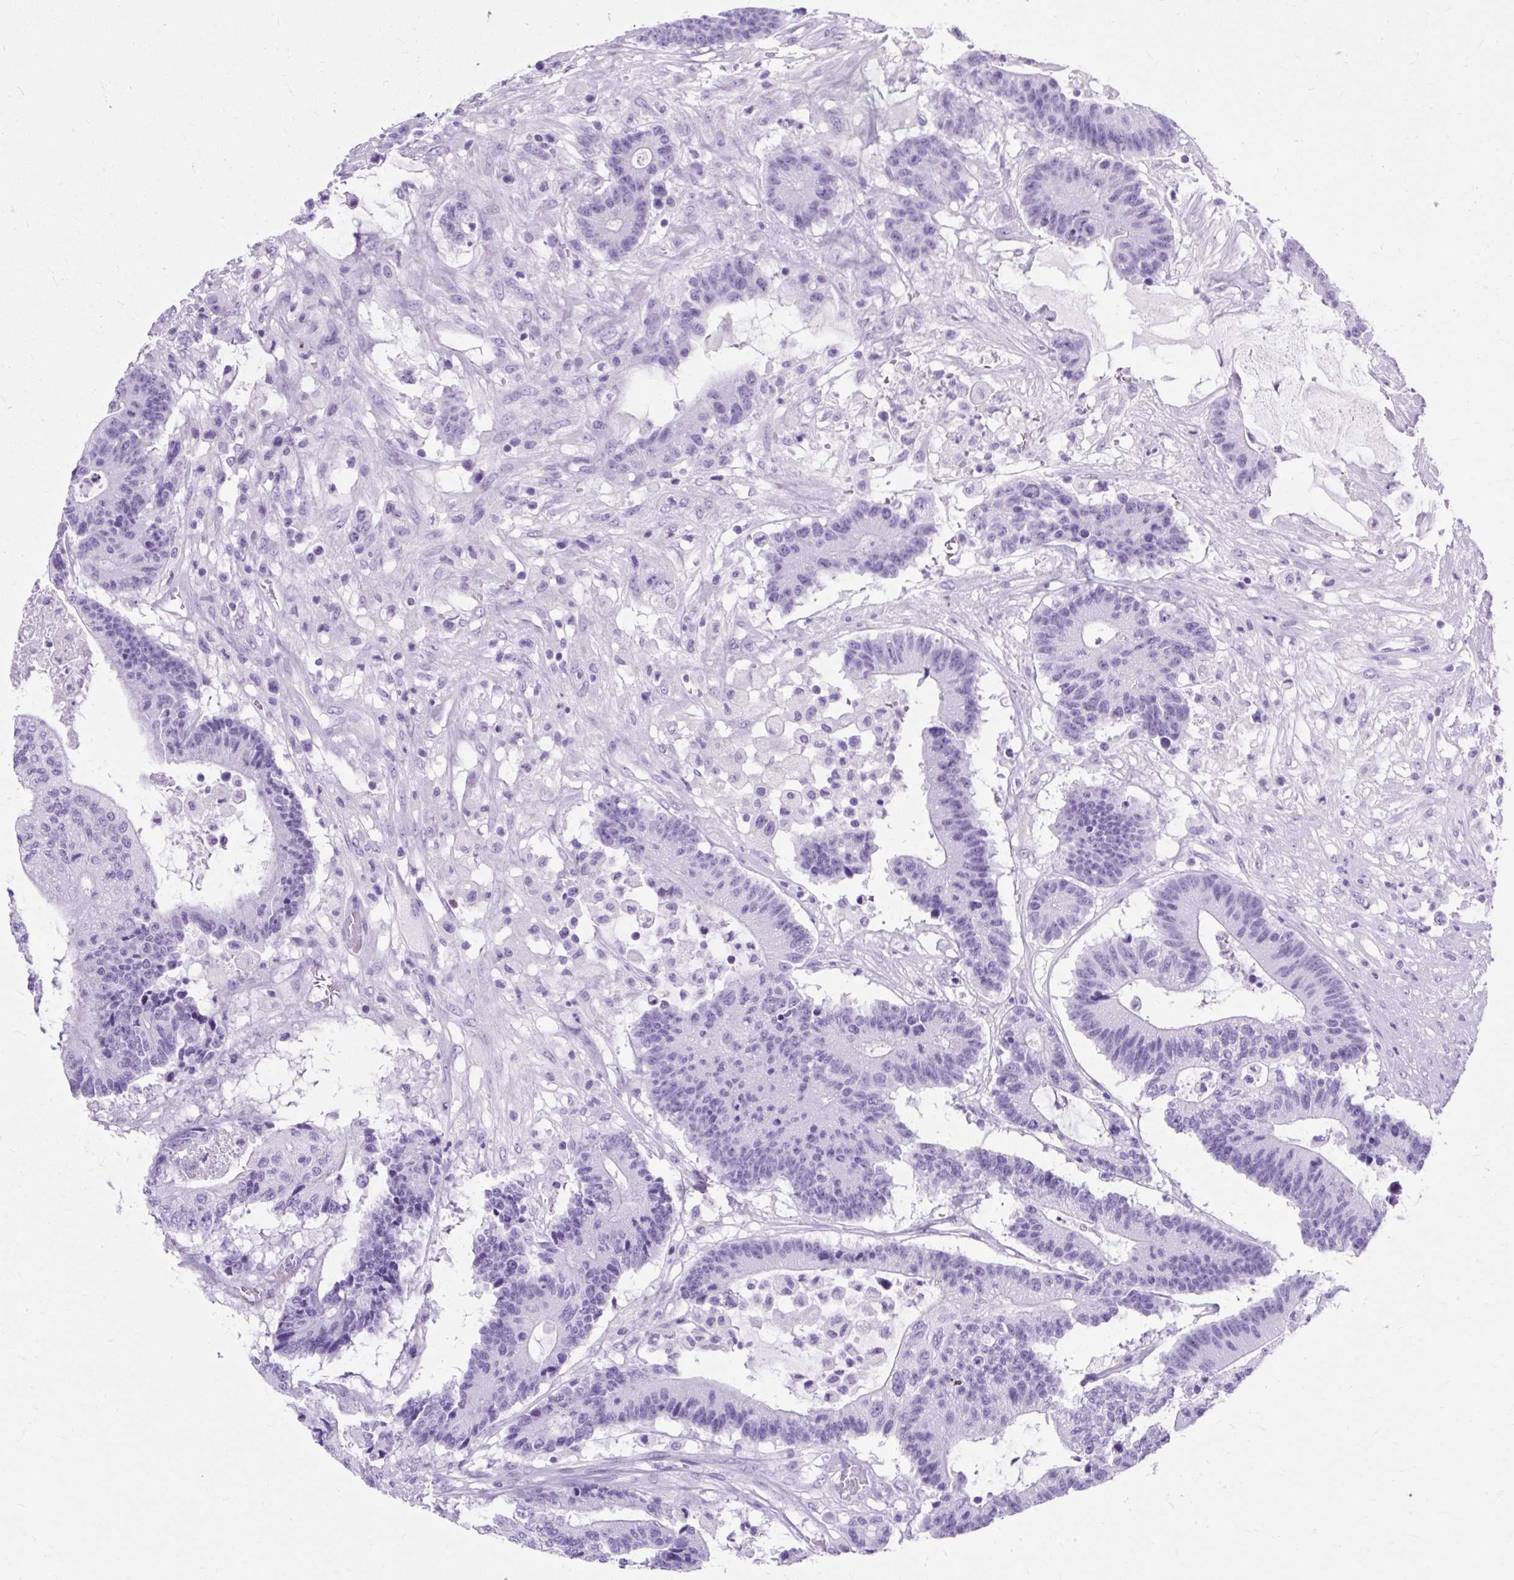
{"staining": {"intensity": "negative", "quantity": "none", "location": "none"}, "tissue": "colorectal cancer", "cell_type": "Tumor cells", "image_type": "cancer", "snomed": [{"axis": "morphology", "description": "Adenocarcinoma, NOS"}, {"axis": "topography", "description": "Colon"}], "caption": "Immunohistochemical staining of adenocarcinoma (colorectal) shows no significant positivity in tumor cells.", "gene": "PVALB", "patient": {"sex": "female", "age": 84}}